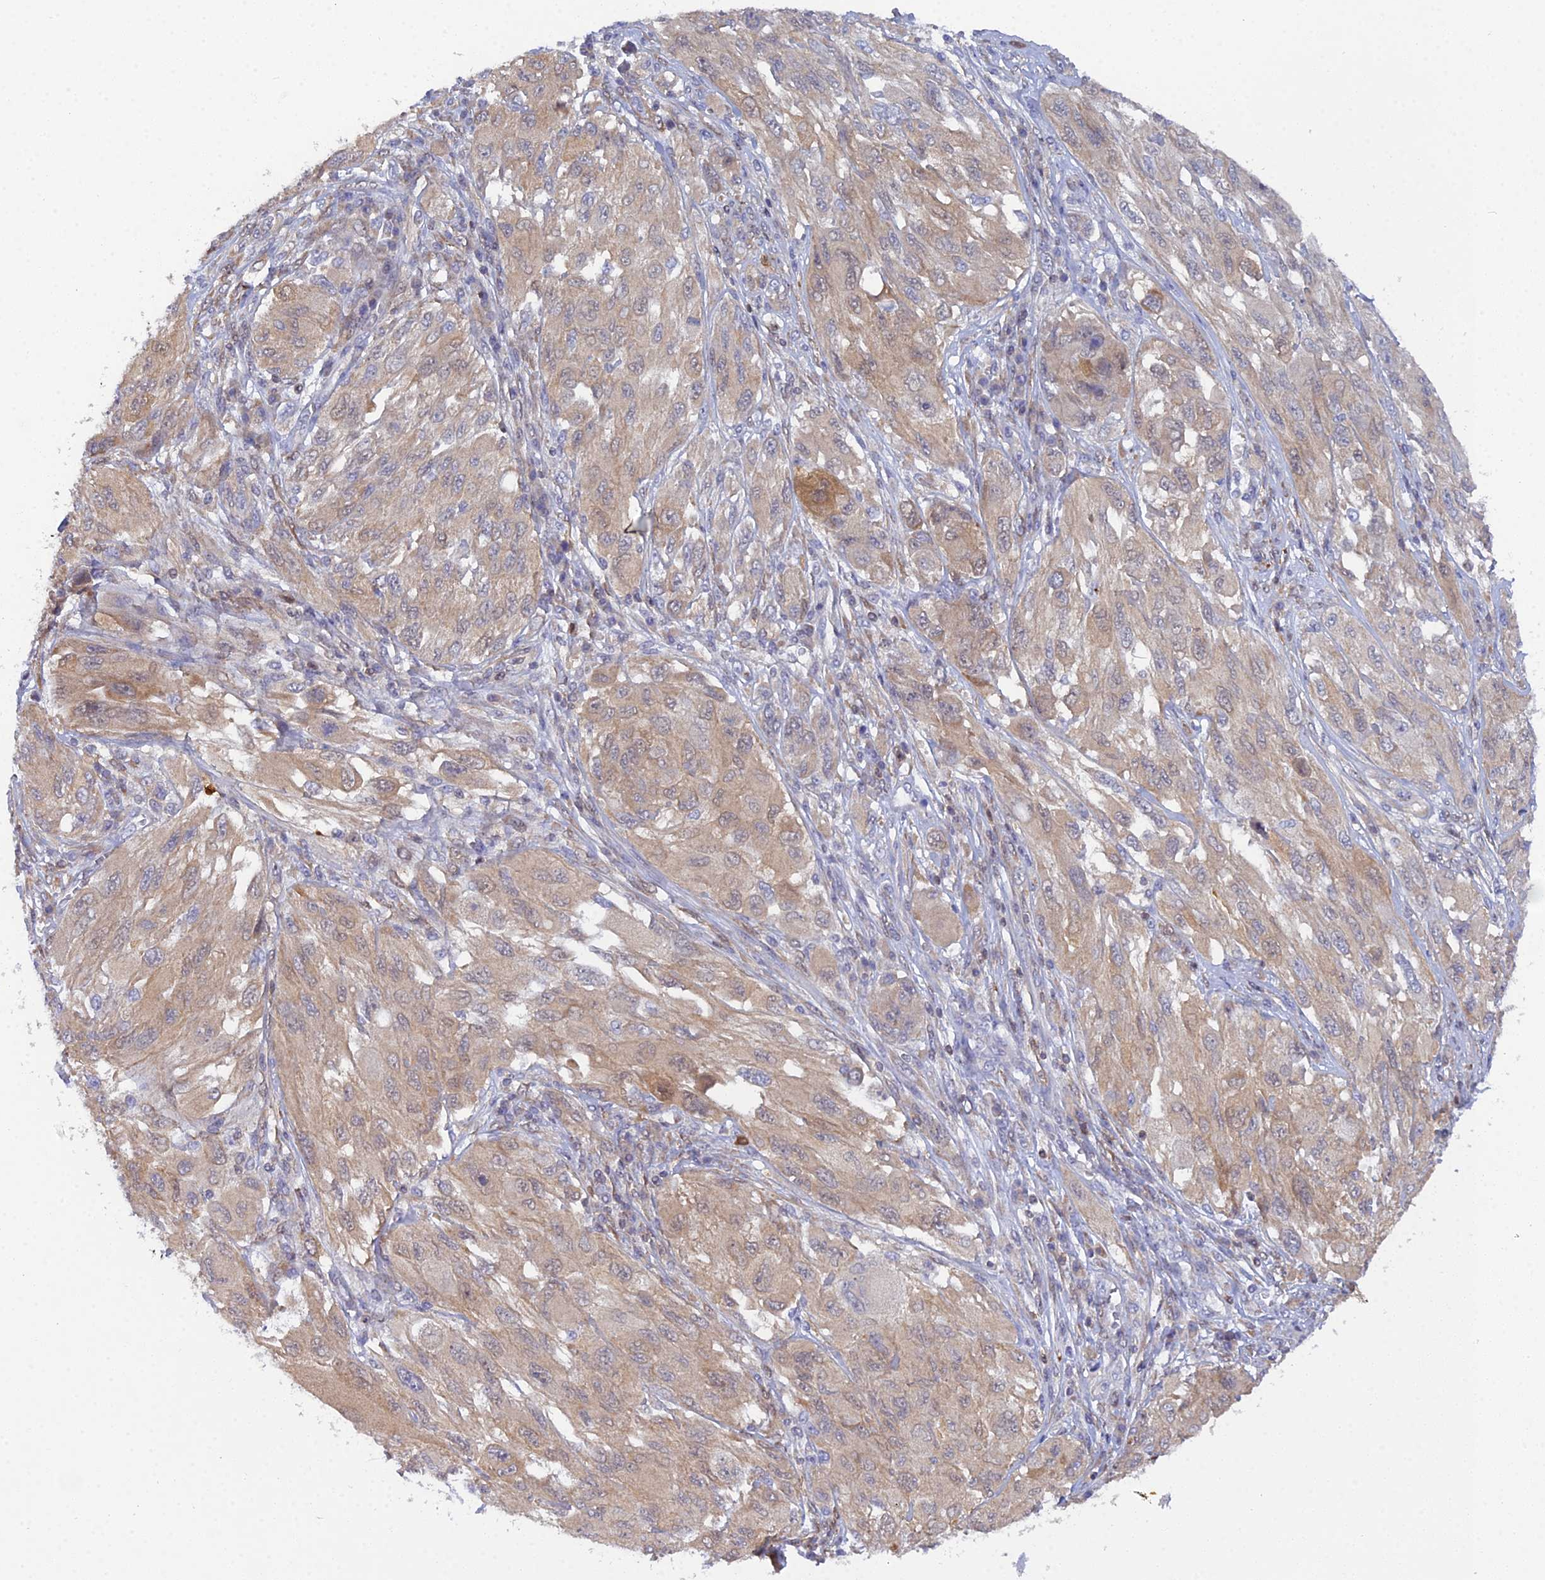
{"staining": {"intensity": "weak", "quantity": ">75%", "location": "cytoplasmic/membranous"}, "tissue": "melanoma", "cell_type": "Tumor cells", "image_type": "cancer", "snomed": [{"axis": "morphology", "description": "Malignant melanoma, NOS"}, {"axis": "topography", "description": "Skin"}], "caption": "Immunohistochemistry (IHC) of melanoma reveals low levels of weak cytoplasmic/membranous staining in about >75% of tumor cells.", "gene": "ELOA2", "patient": {"sex": "female", "age": 91}}